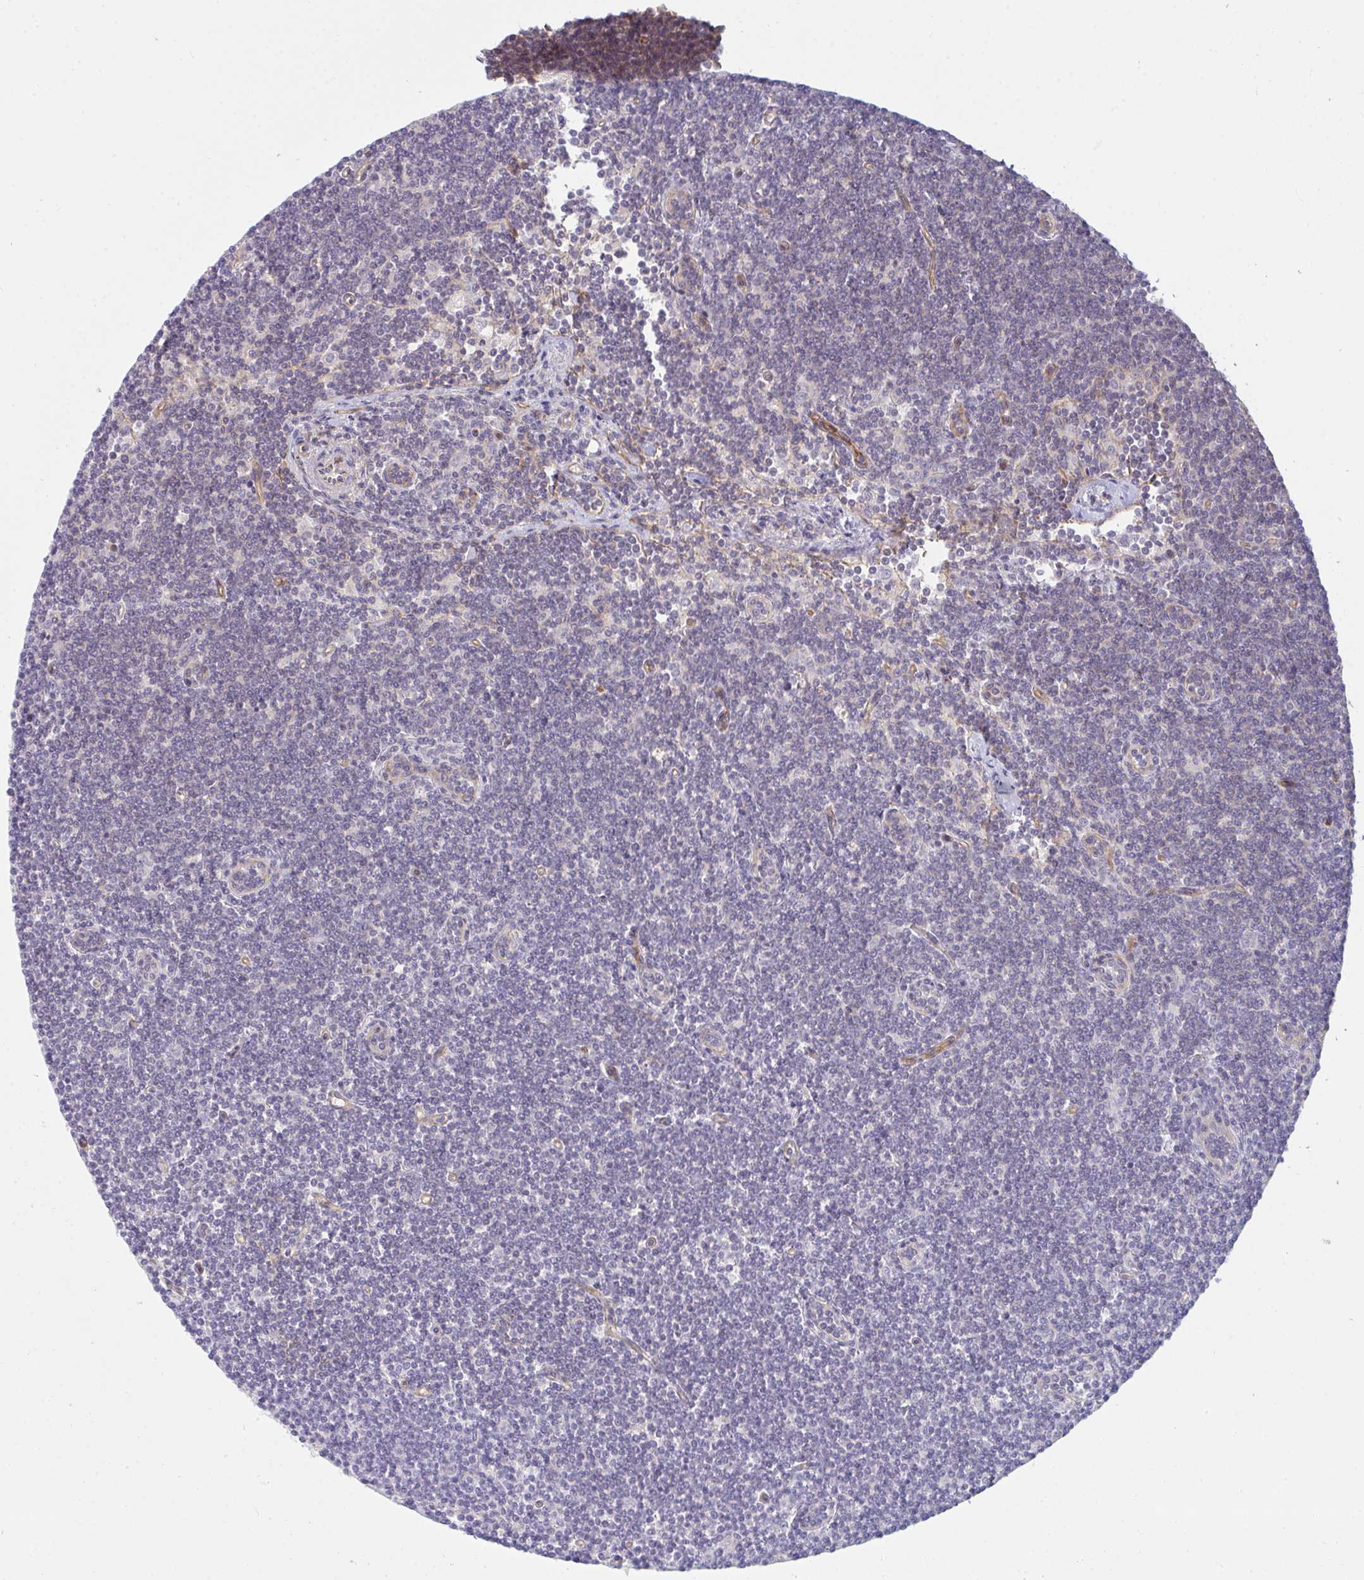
{"staining": {"intensity": "negative", "quantity": "none", "location": "none"}, "tissue": "lymphoma", "cell_type": "Tumor cells", "image_type": "cancer", "snomed": [{"axis": "morphology", "description": "Malignant lymphoma, non-Hodgkin's type, Low grade"}, {"axis": "topography", "description": "Lymph node"}], "caption": "Malignant lymphoma, non-Hodgkin's type (low-grade) was stained to show a protein in brown. There is no significant positivity in tumor cells.", "gene": "CASP9", "patient": {"sex": "female", "age": 73}}